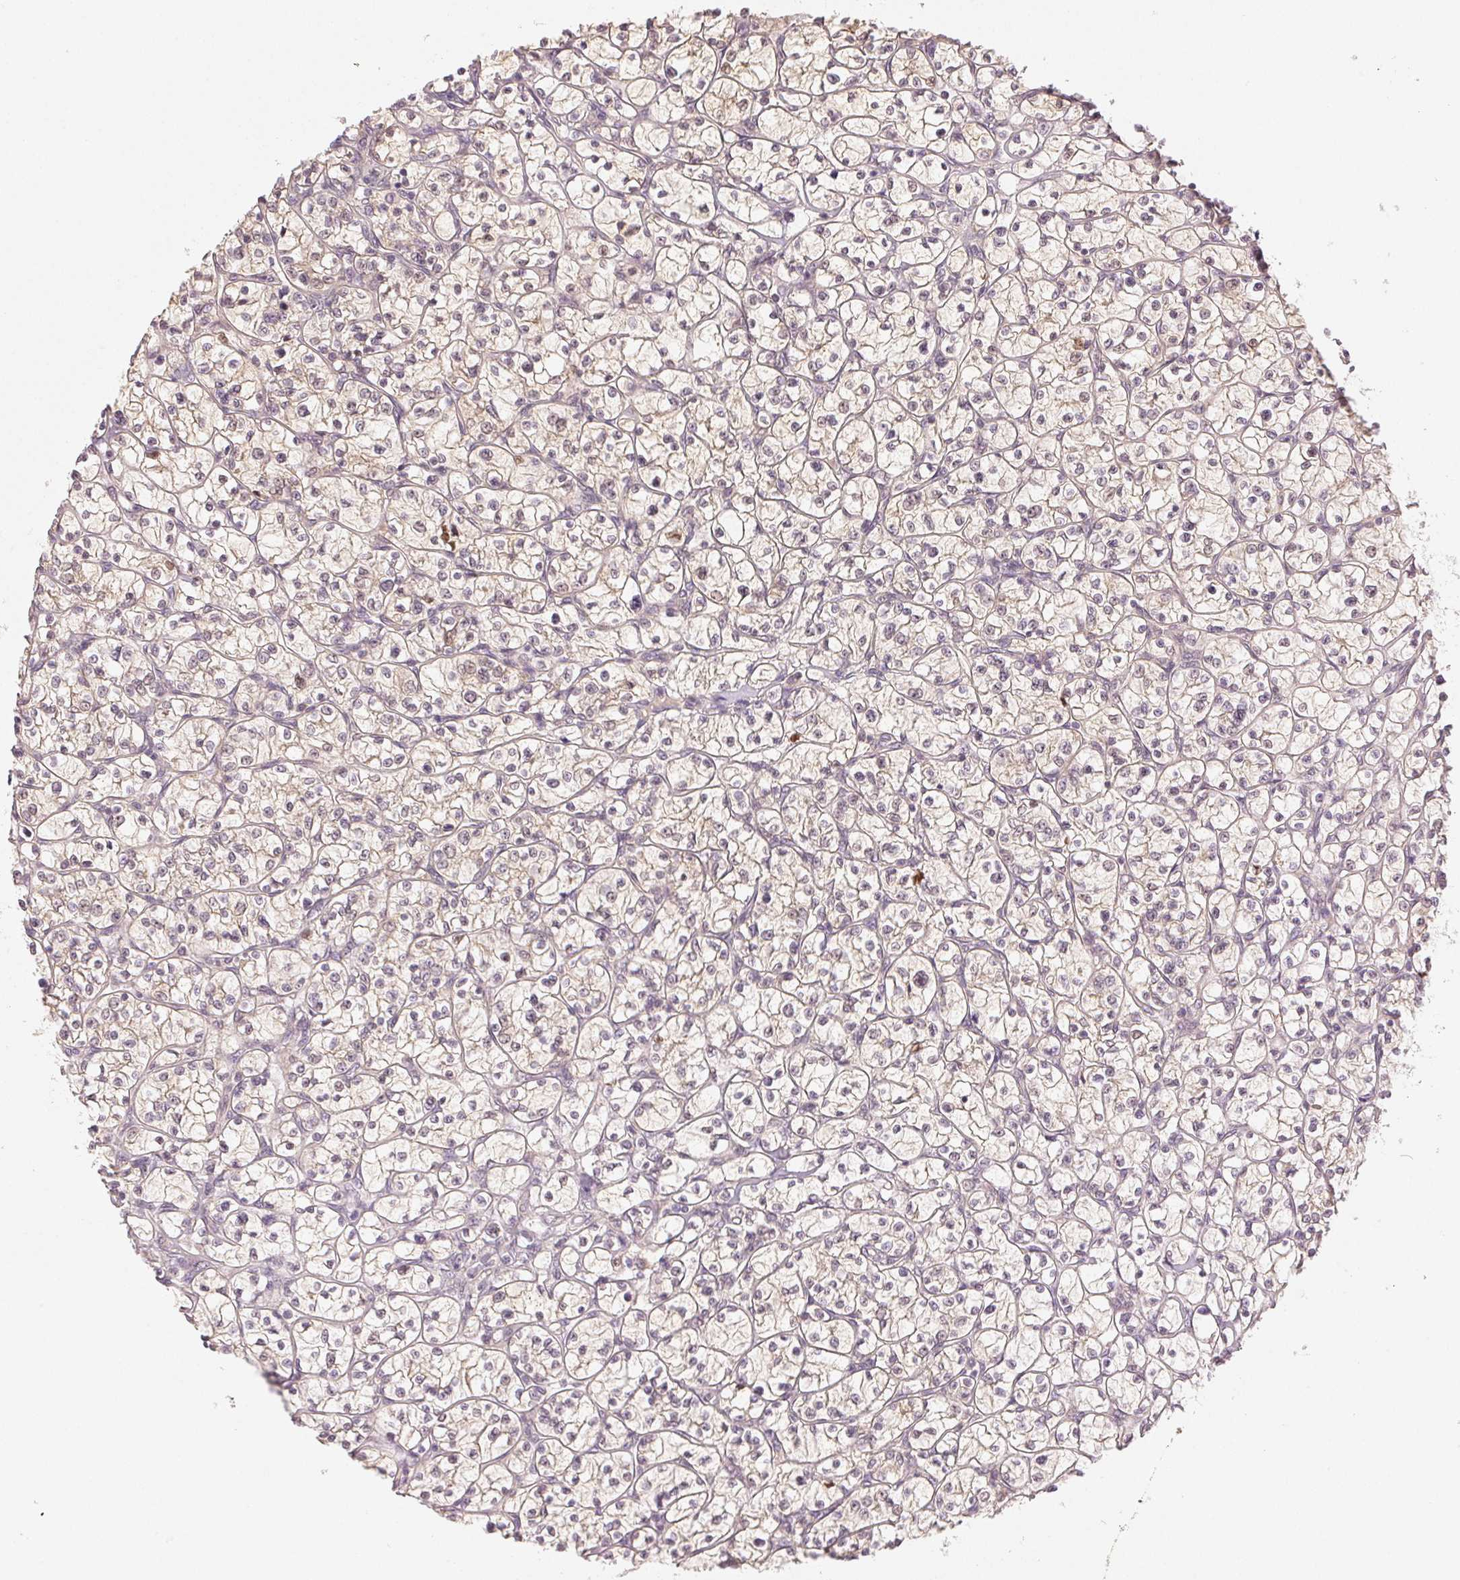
{"staining": {"intensity": "weak", "quantity": "25%-75%", "location": "cytoplasmic/membranous"}, "tissue": "renal cancer", "cell_type": "Tumor cells", "image_type": "cancer", "snomed": [{"axis": "morphology", "description": "Adenocarcinoma, NOS"}, {"axis": "topography", "description": "Kidney"}], "caption": "Renal cancer stained with a brown dye exhibits weak cytoplasmic/membranous positive staining in about 25%-75% of tumor cells.", "gene": "MAP1LC3A", "patient": {"sex": "female", "age": 64}}